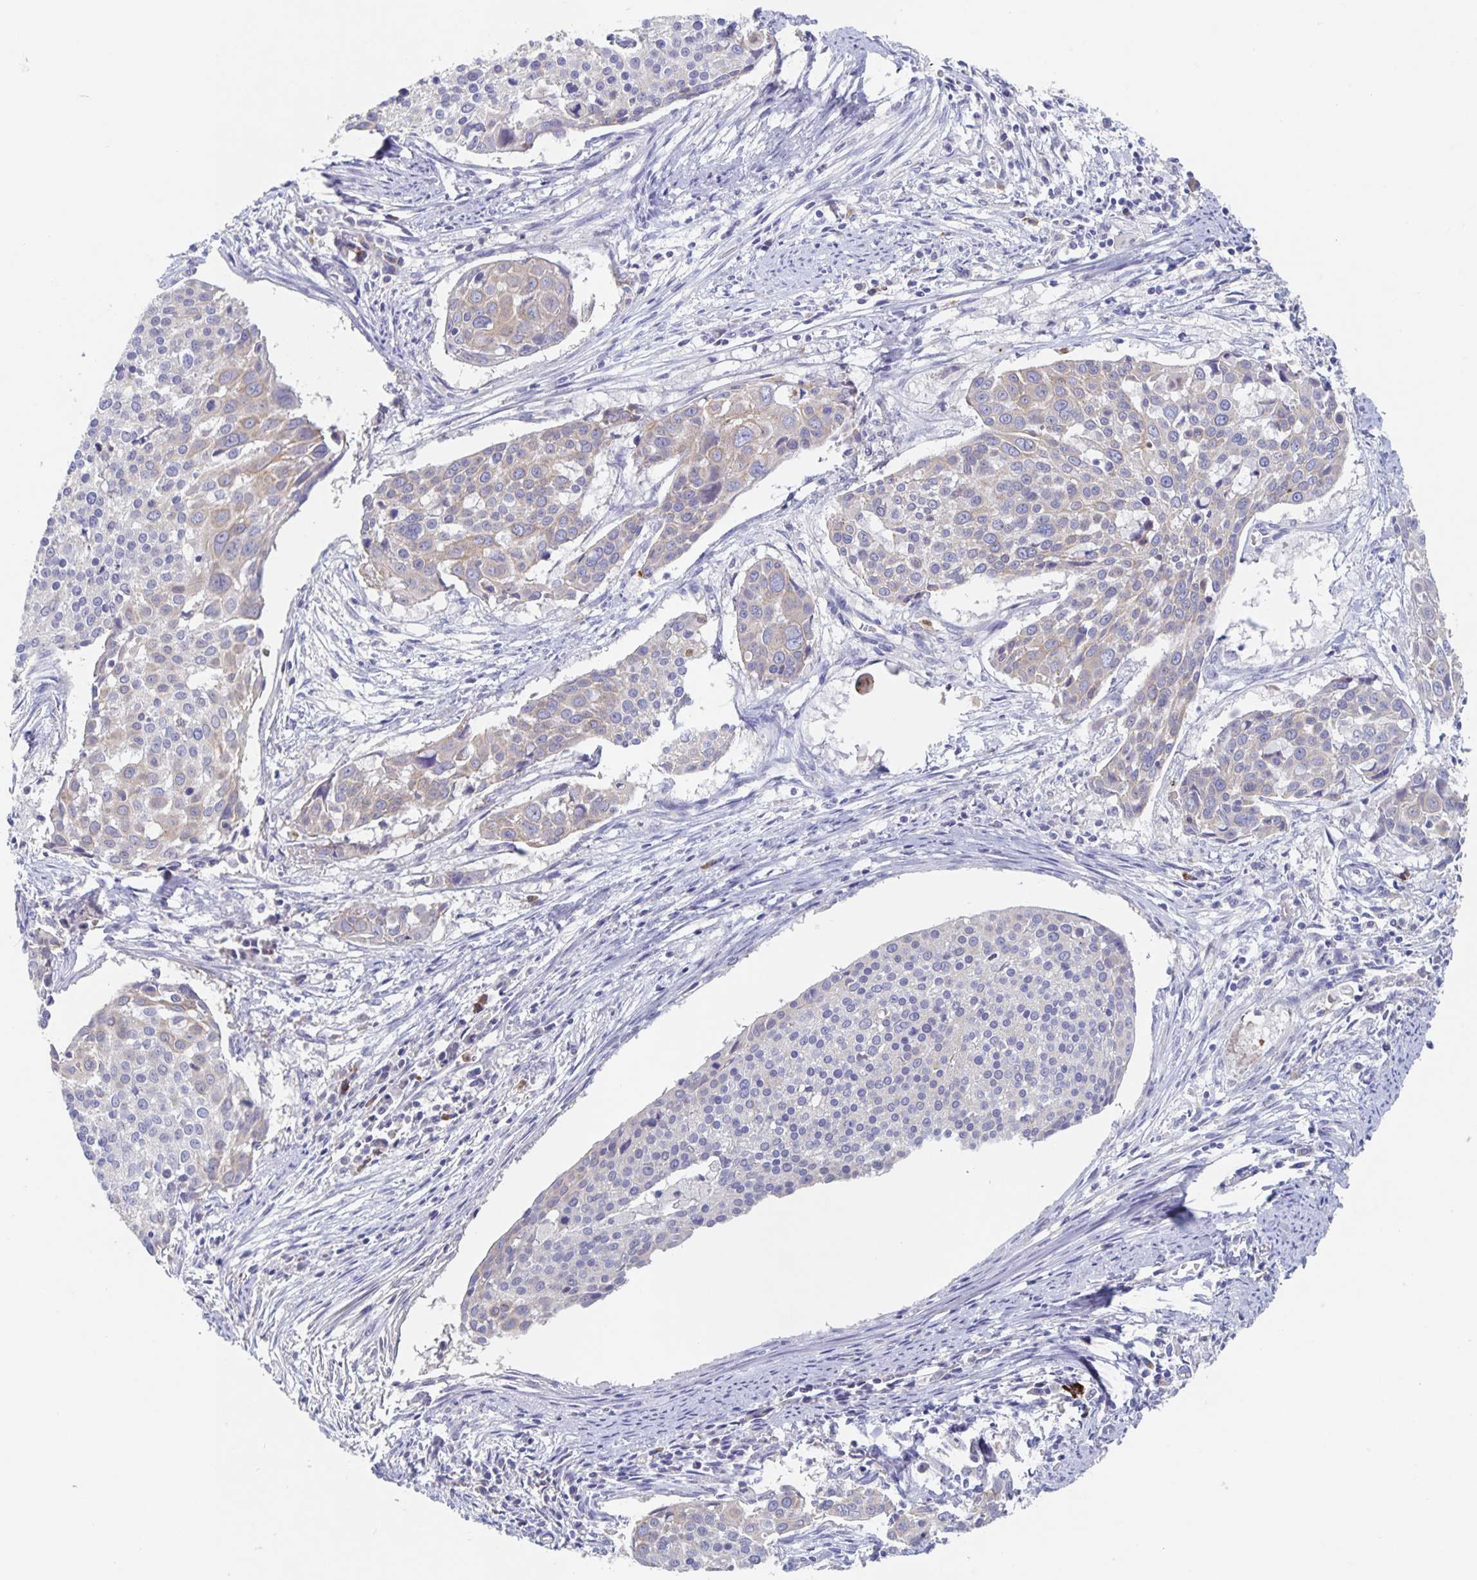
{"staining": {"intensity": "weak", "quantity": "<25%", "location": "cytoplasmic/membranous"}, "tissue": "cervical cancer", "cell_type": "Tumor cells", "image_type": "cancer", "snomed": [{"axis": "morphology", "description": "Squamous cell carcinoma, NOS"}, {"axis": "topography", "description": "Cervix"}], "caption": "Immunohistochemistry (IHC) histopathology image of neoplastic tissue: squamous cell carcinoma (cervical) stained with DAB (3,3'-diaminobenzidine) reveals no significant protein positivity in tumor cells.", "gene": "CDC42BPG", "patient": {"sex": "female", "age": 39}}